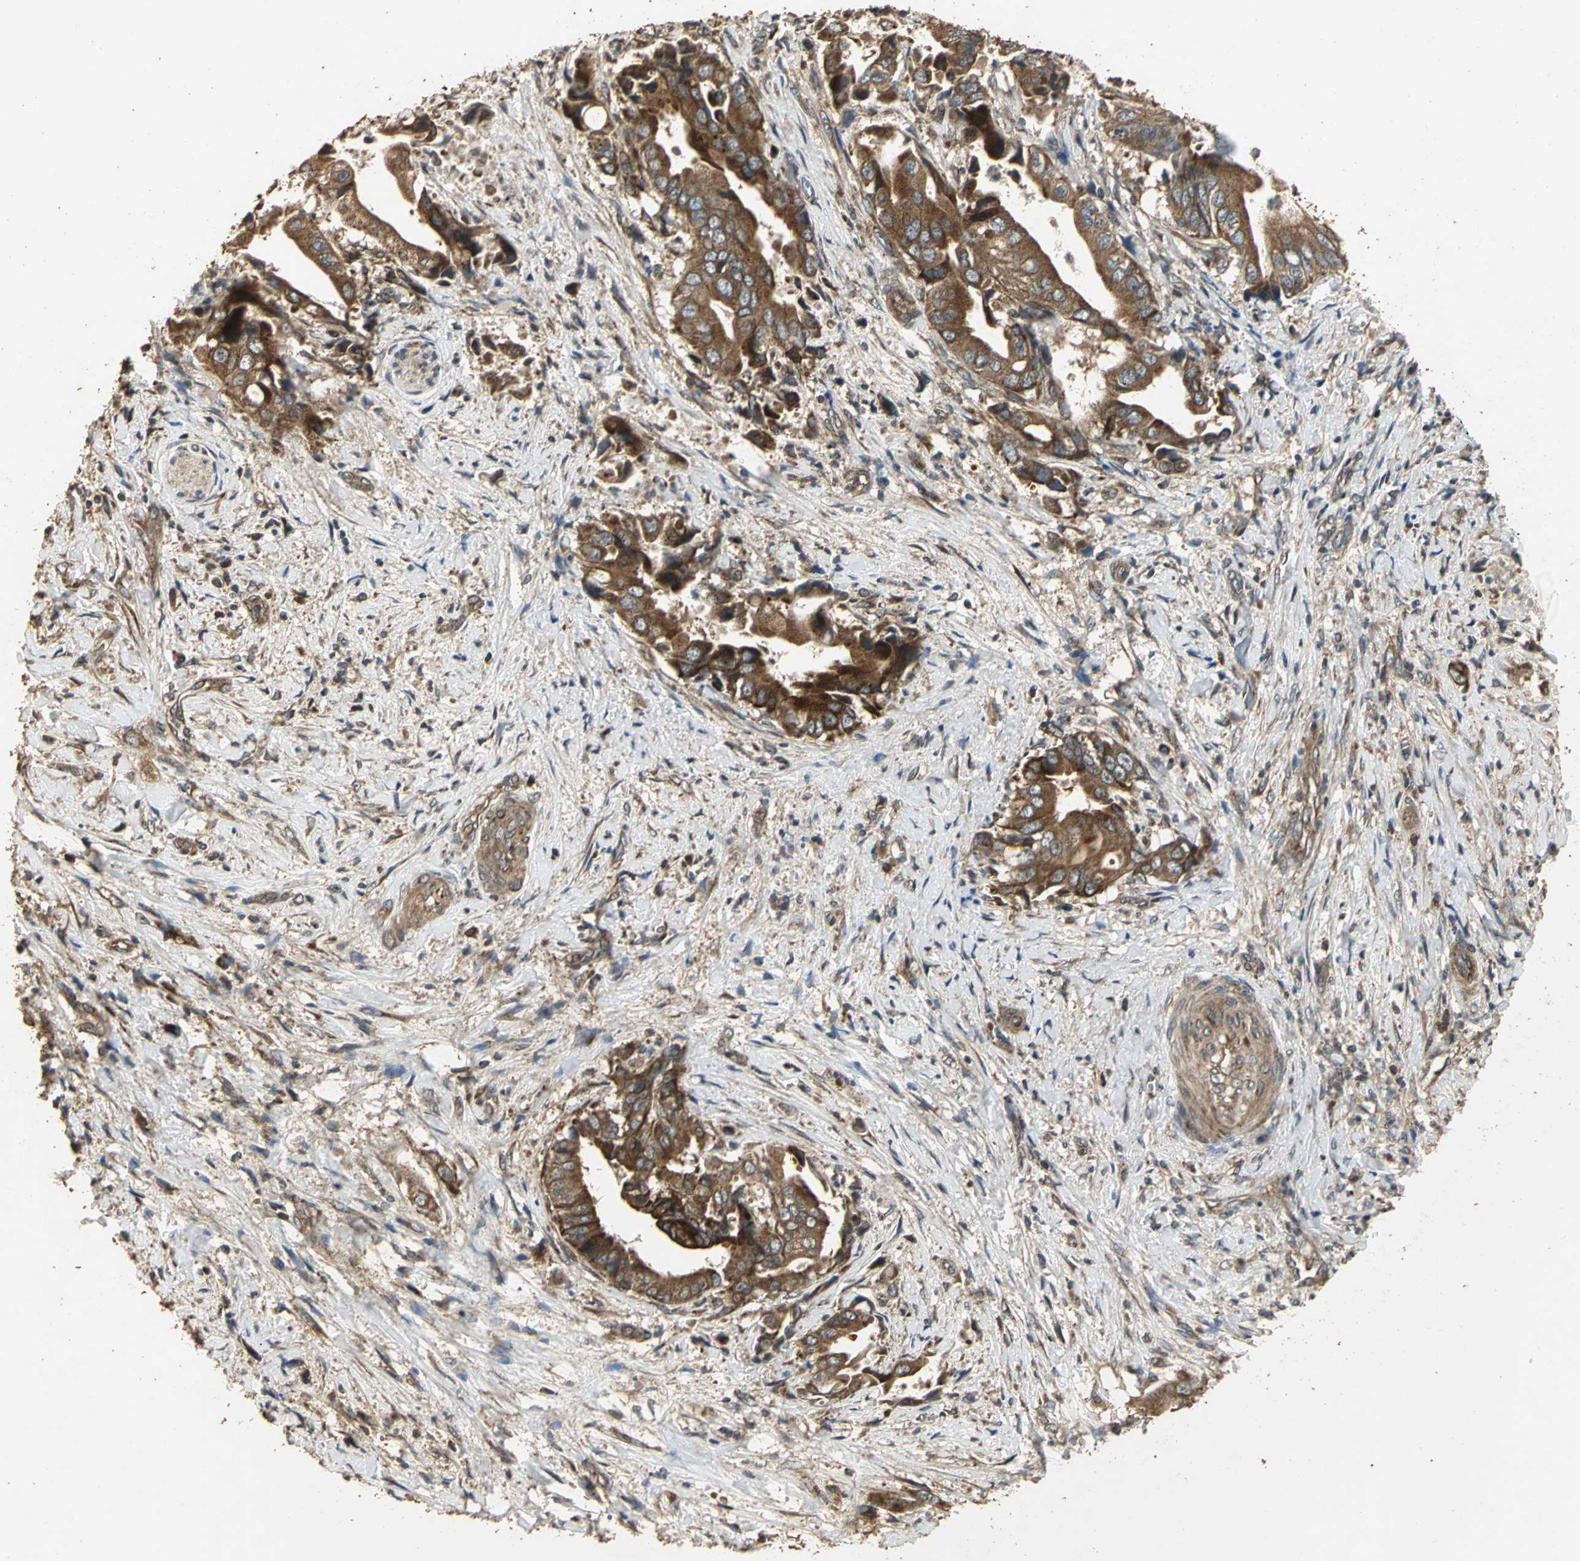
{"staining": {"intensity": "strong", "quantity": ">75%", "location": "cytoplasmic/membranous"}, "tissue": "liver cancer", "cell_type": "Tumor cells", "image_type": "cancer", "snomed": [{"axis": "morphology", "description": "Cholangiocarcinoma"}, {"axis": "topography", "description": "Liver"}], "caption": "Liver cholangiocarcinoma tissue exhibits strong cytoplasmic/membranous staining in about >75% of tumor cells (IHC, brightfield microscopy, high magnification).", "gene": "KANK1", "patient": {"sex": "male", "age": 58}}